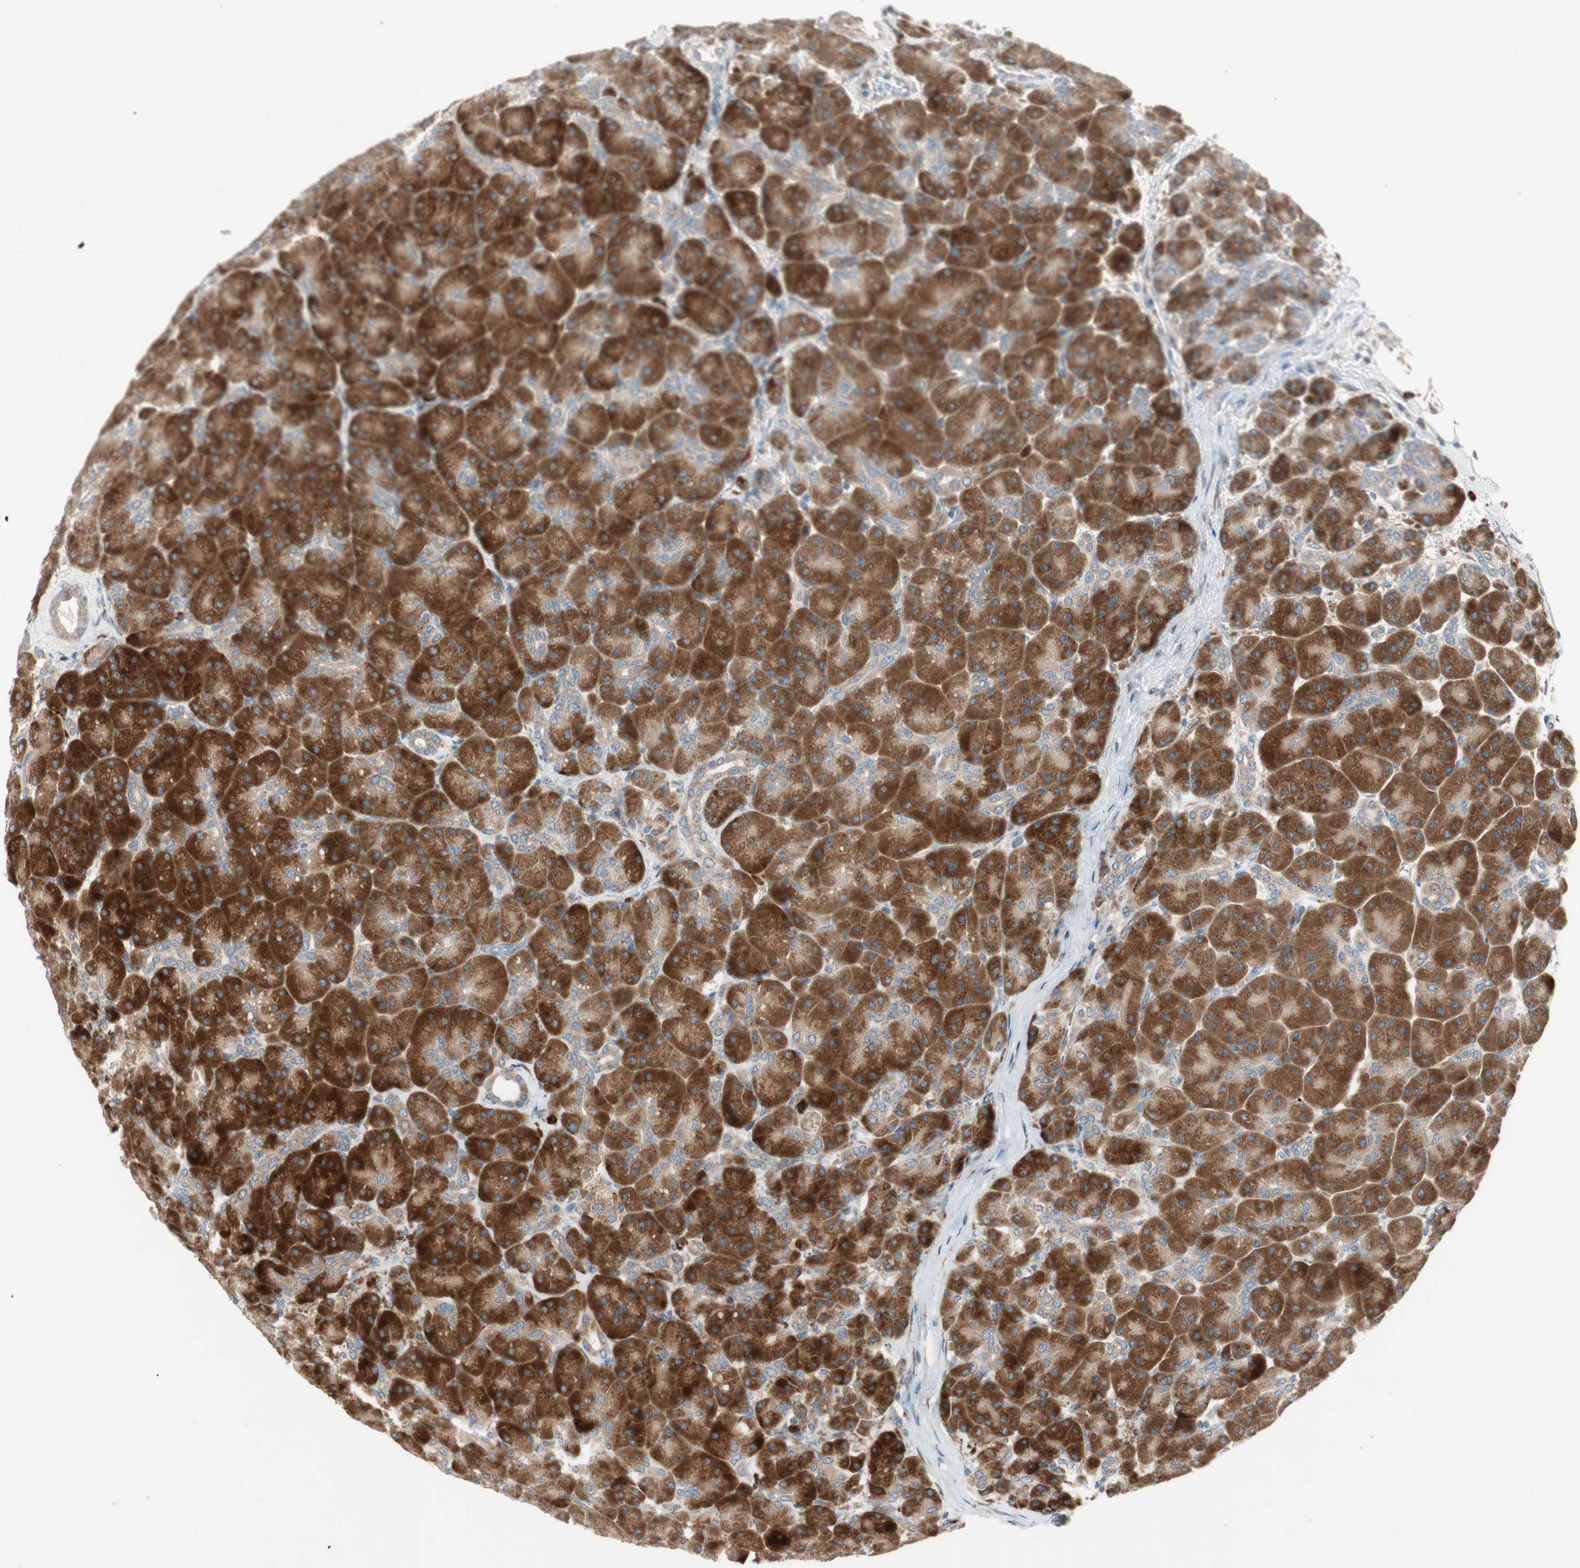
{"staining": {"intensity": "moderate", "quantity": ">75%", "location": "cytoplasmic/membranous"}, "tissue": "pancreas", "cell_type": "Exocrine glandular cells", "image_type": "normal", "snomed": [{"axis": "morphology", "description": "Normal tissue, NOS"}, {"axis": "topography", "description": "Pancreas"}], "caption": "A brown stain shows moderate cytoplasmic/membranous expression of a protein in exocrine glandular cells of unremarkable pancreas.", "gene": "APOO", "patient": {"sex": "male", "age": 66}}